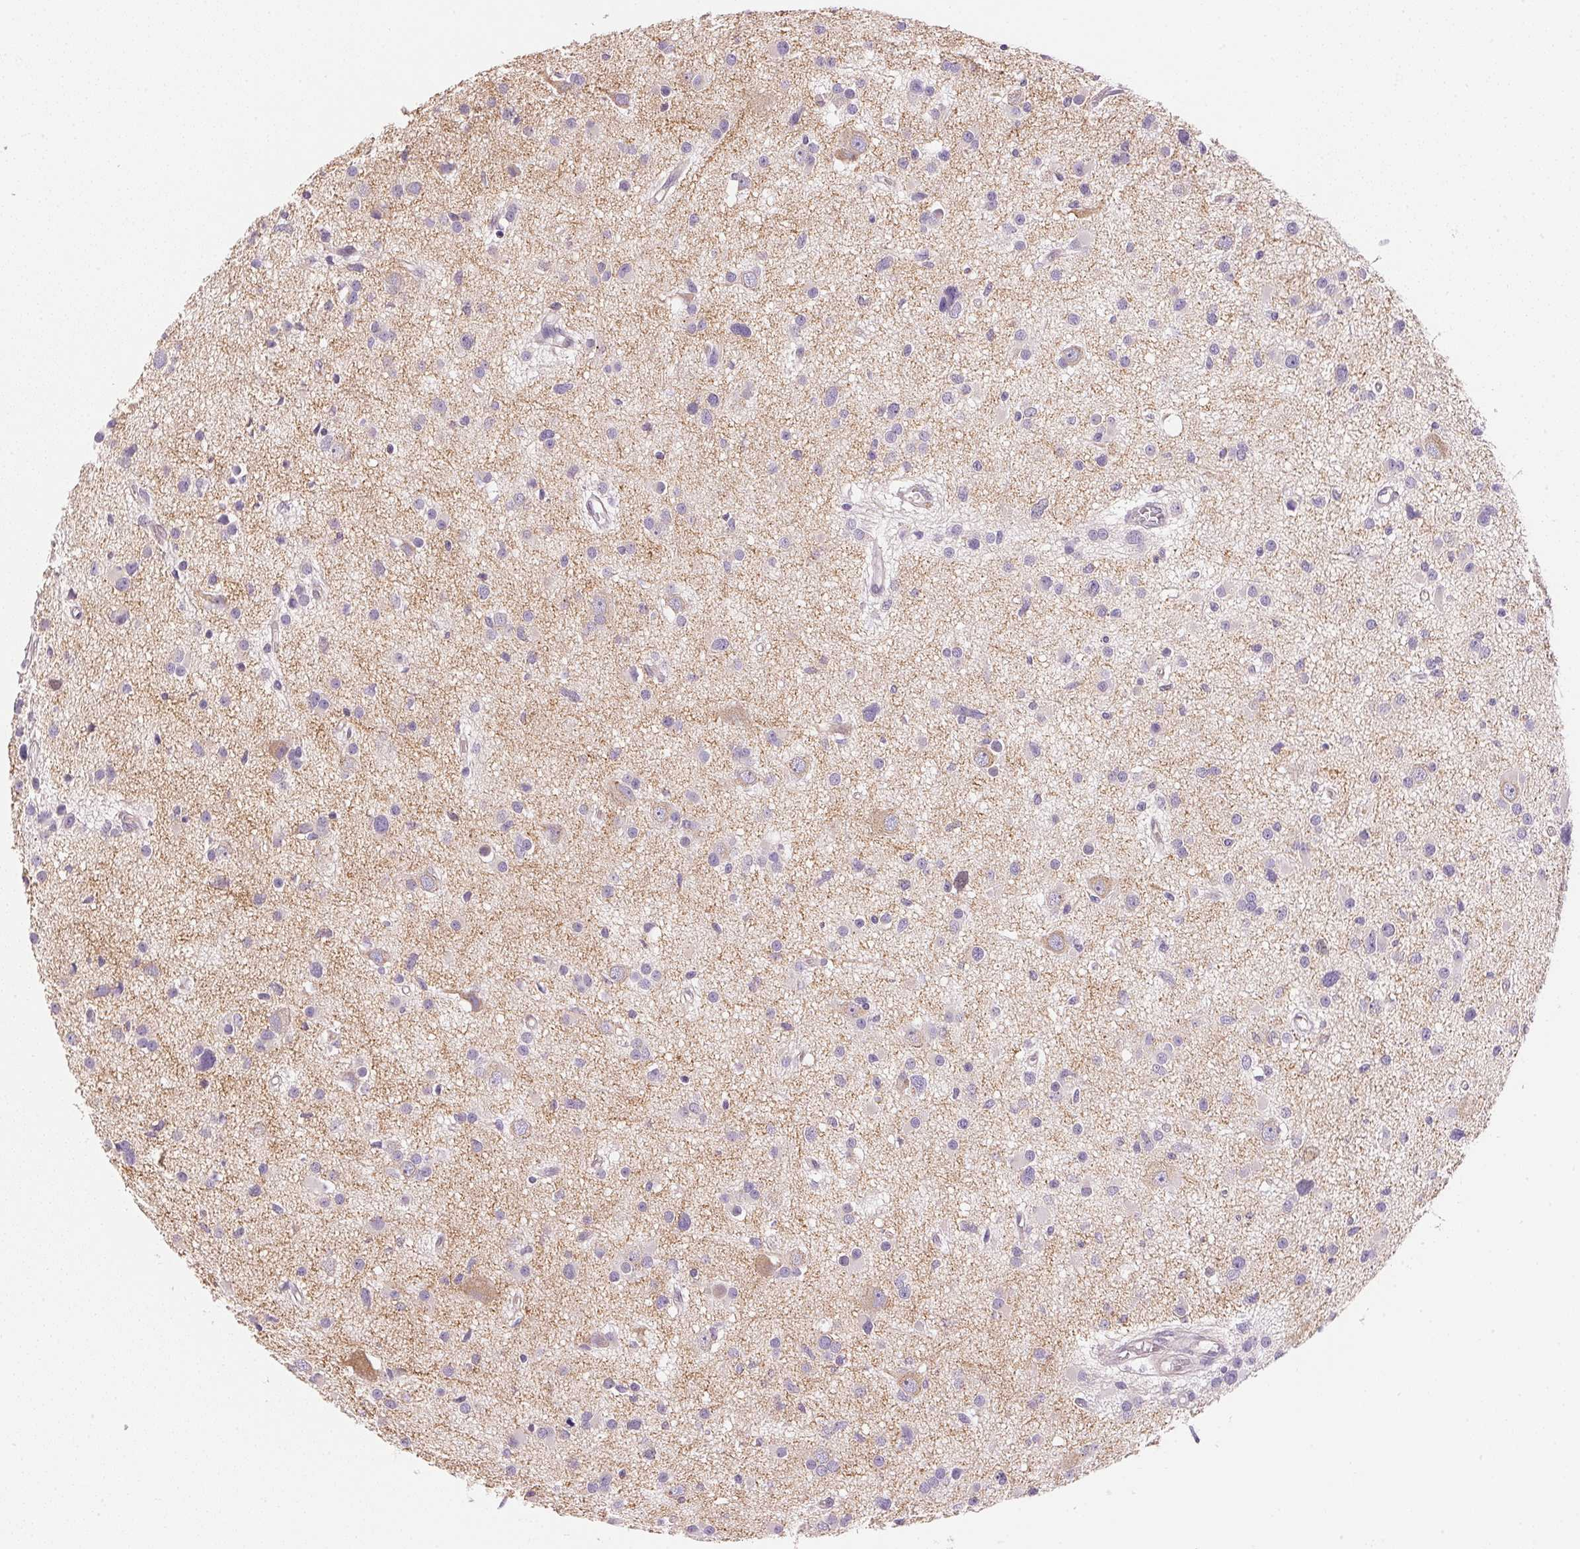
{"staining": {"intensity": "negative", "quantity": "none", "location": "none"}, "tissue": "glioma", "cell_type": "Tumor cells", "image_type": "cancer", "snomed": [{"axis": "morphology", "description": "Glioma, malignant, High grade"}, {"axis": "topography", "description": "Brain"}], "caption": "DAB (3,3'-diaminobenzidine) immunohistochemical staining of malignant high-grade glioma displays no significant staining in tumor cells.", "gene": "SMTN", "patient": {"sex": "male", "age": 54}}